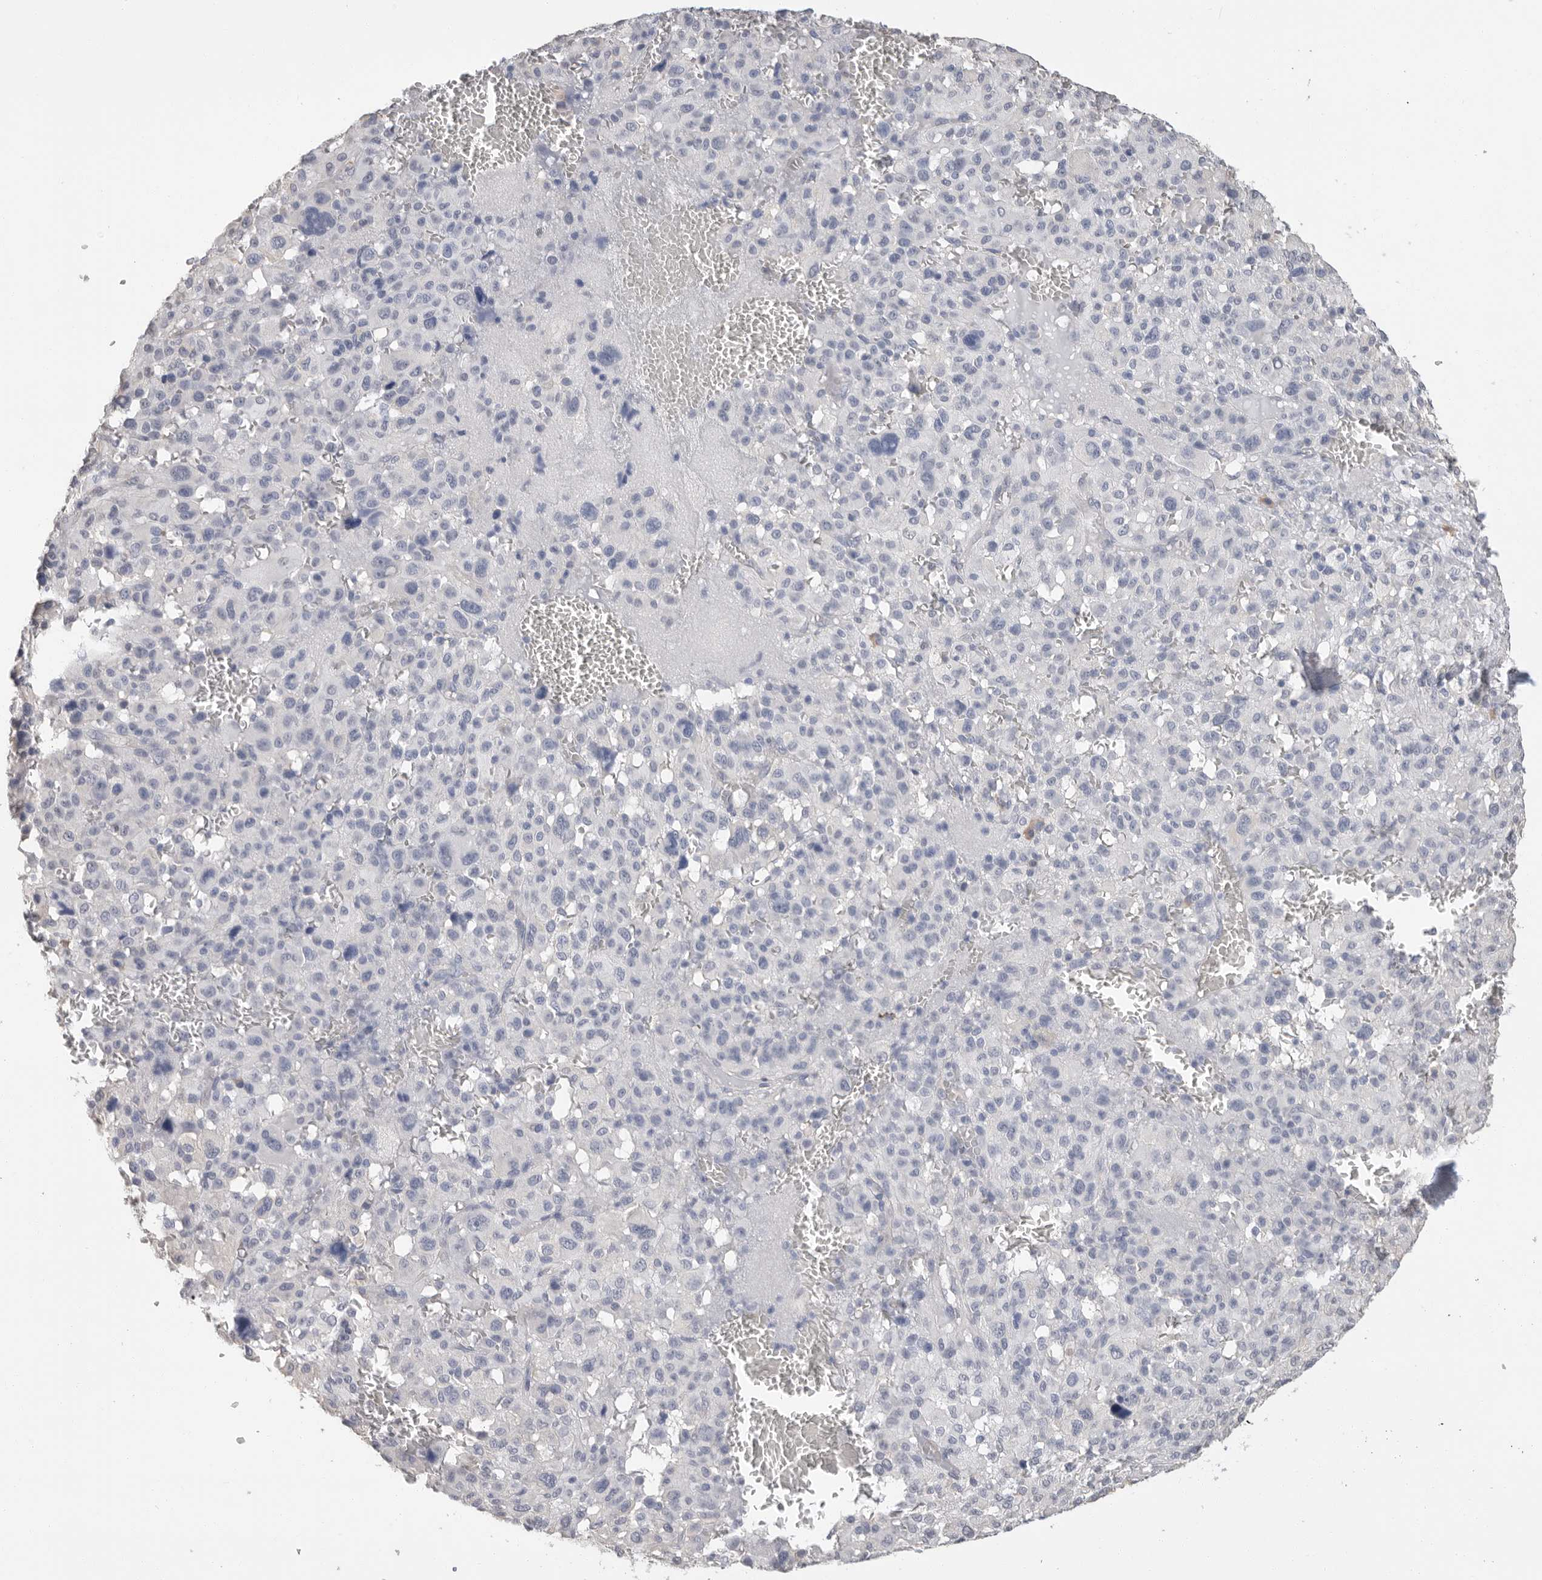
{"staining": {"intensity": "negative", "quantity": "none", "location": "none"}, "tissue": "melanoma", "cell_type": "Tumor cells", "image_type": "cancer", "snomed": [{"axis": "morphology", "description": "Malignant melanoma, Metastatic site"}, {"axis": "topography", "description": "Skin"}], "caption": "Tumor cells are negative for brown protein staining in melanoma.", "gene": "ARHGEF10", "patient": {"sex": "female", "age": 74}}